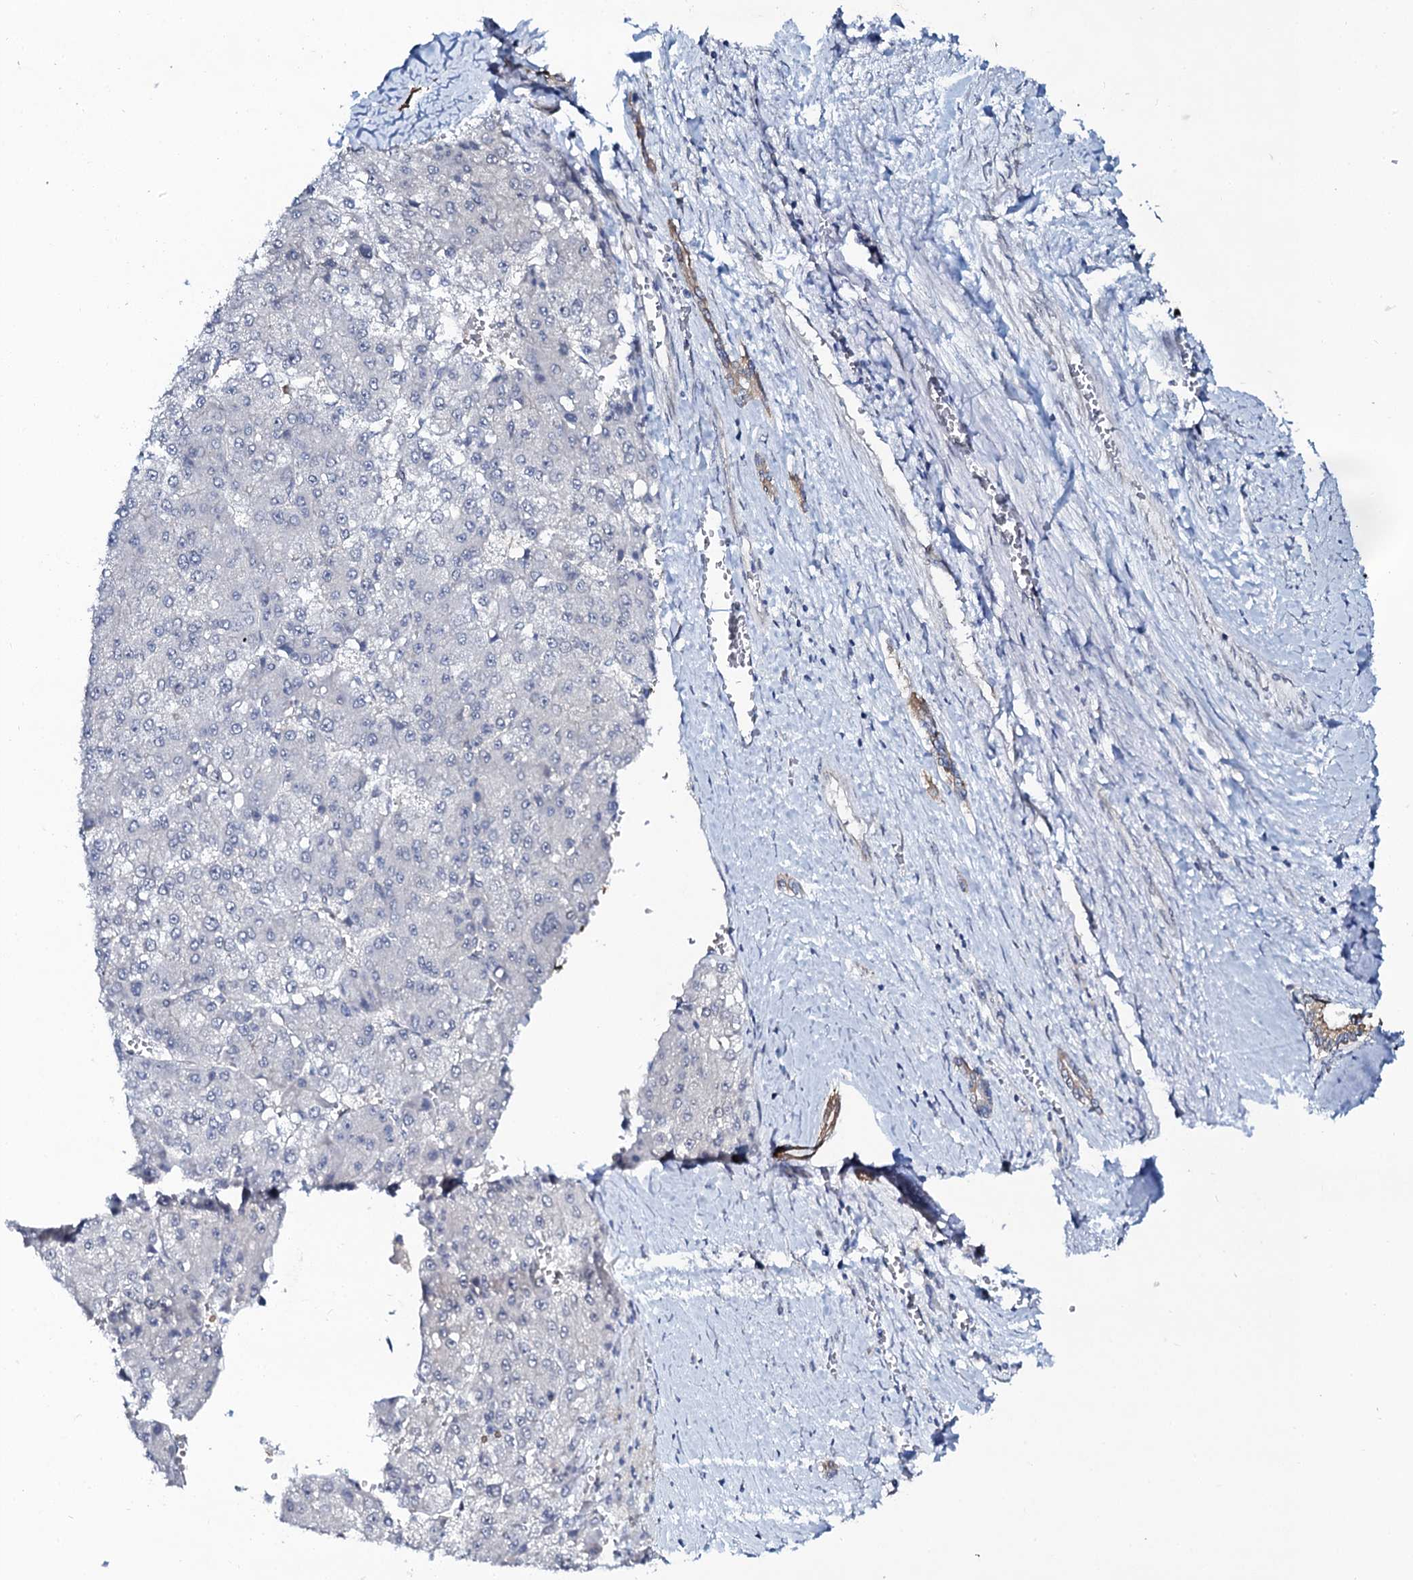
{"staining": {"intensity": "negative", "quantity": "none", "location": "none"}, "tissue": "liver cancer", "cell_type": "Tumor cells", "image_type": "cancer", "snomed": [{"axis": "morphology", "description": "Carcinoma, Hepatocellular, NOS"}, {"axis": "topography", "description": "Liver"}], "caption": "IHC of hepatocellular carcinoma (liver) shows no staining in tumor cells. (DAB IHC visualized using brightfield microscopy, high magnification).", "gene": "C10orf88", "patient": {"sex": "female", "age": 73}}